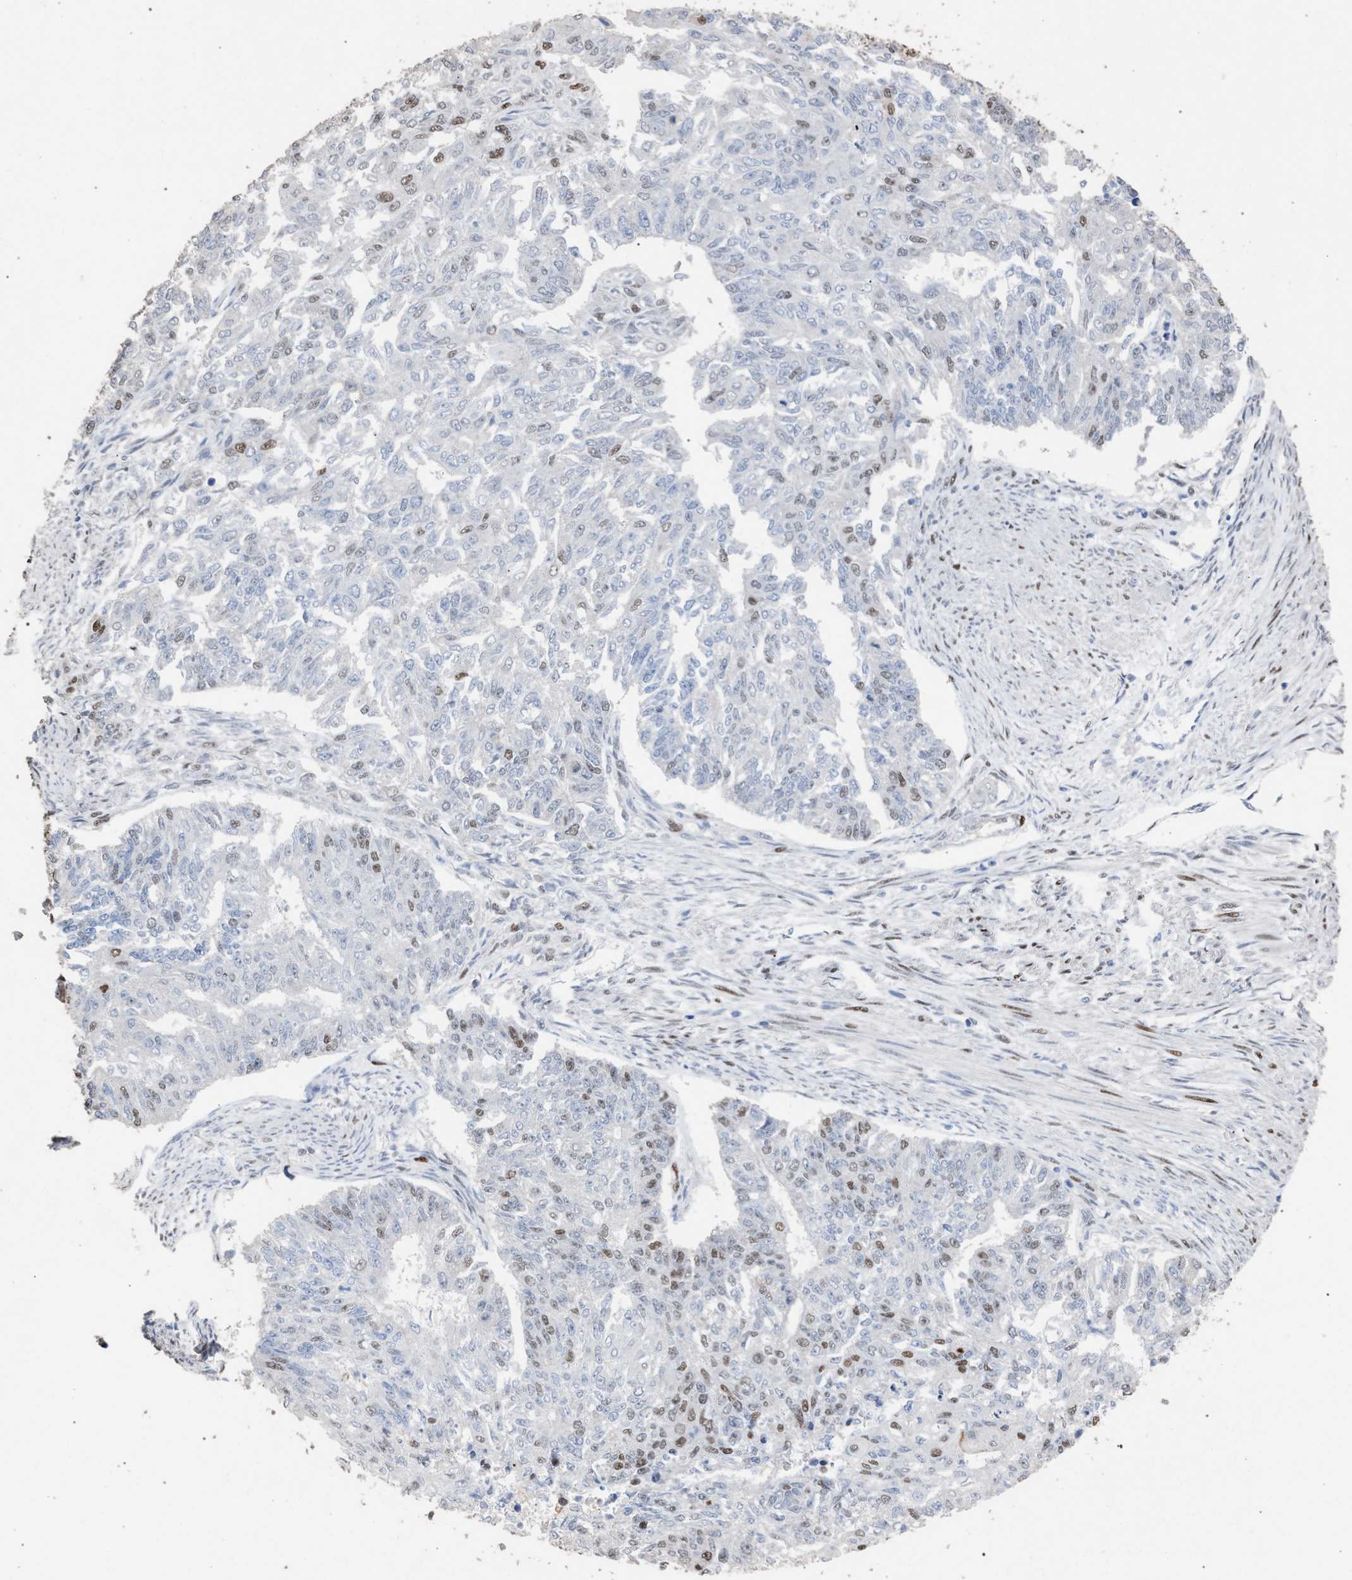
{"staining": {"intensity": "weak", "quantity": "<25%", "location": "nuclear"}, "tissue": "endometrial cancer", "cell_type": "Tumor cells", "image_type": "cancer", "snomed": [{"axis": "morphology", "description": "Adenocarcinoma, NOS"}, {"axis": "topography", "description": "Endometrium"}], "caption": "A high-resolution micrograph shows IHC staining of endometrial adenocarcinoma, which exhibits no significant positivity in tumor cells.", "gene": "TP53BP1", "patient": {"sex": "female", "age": 32}}